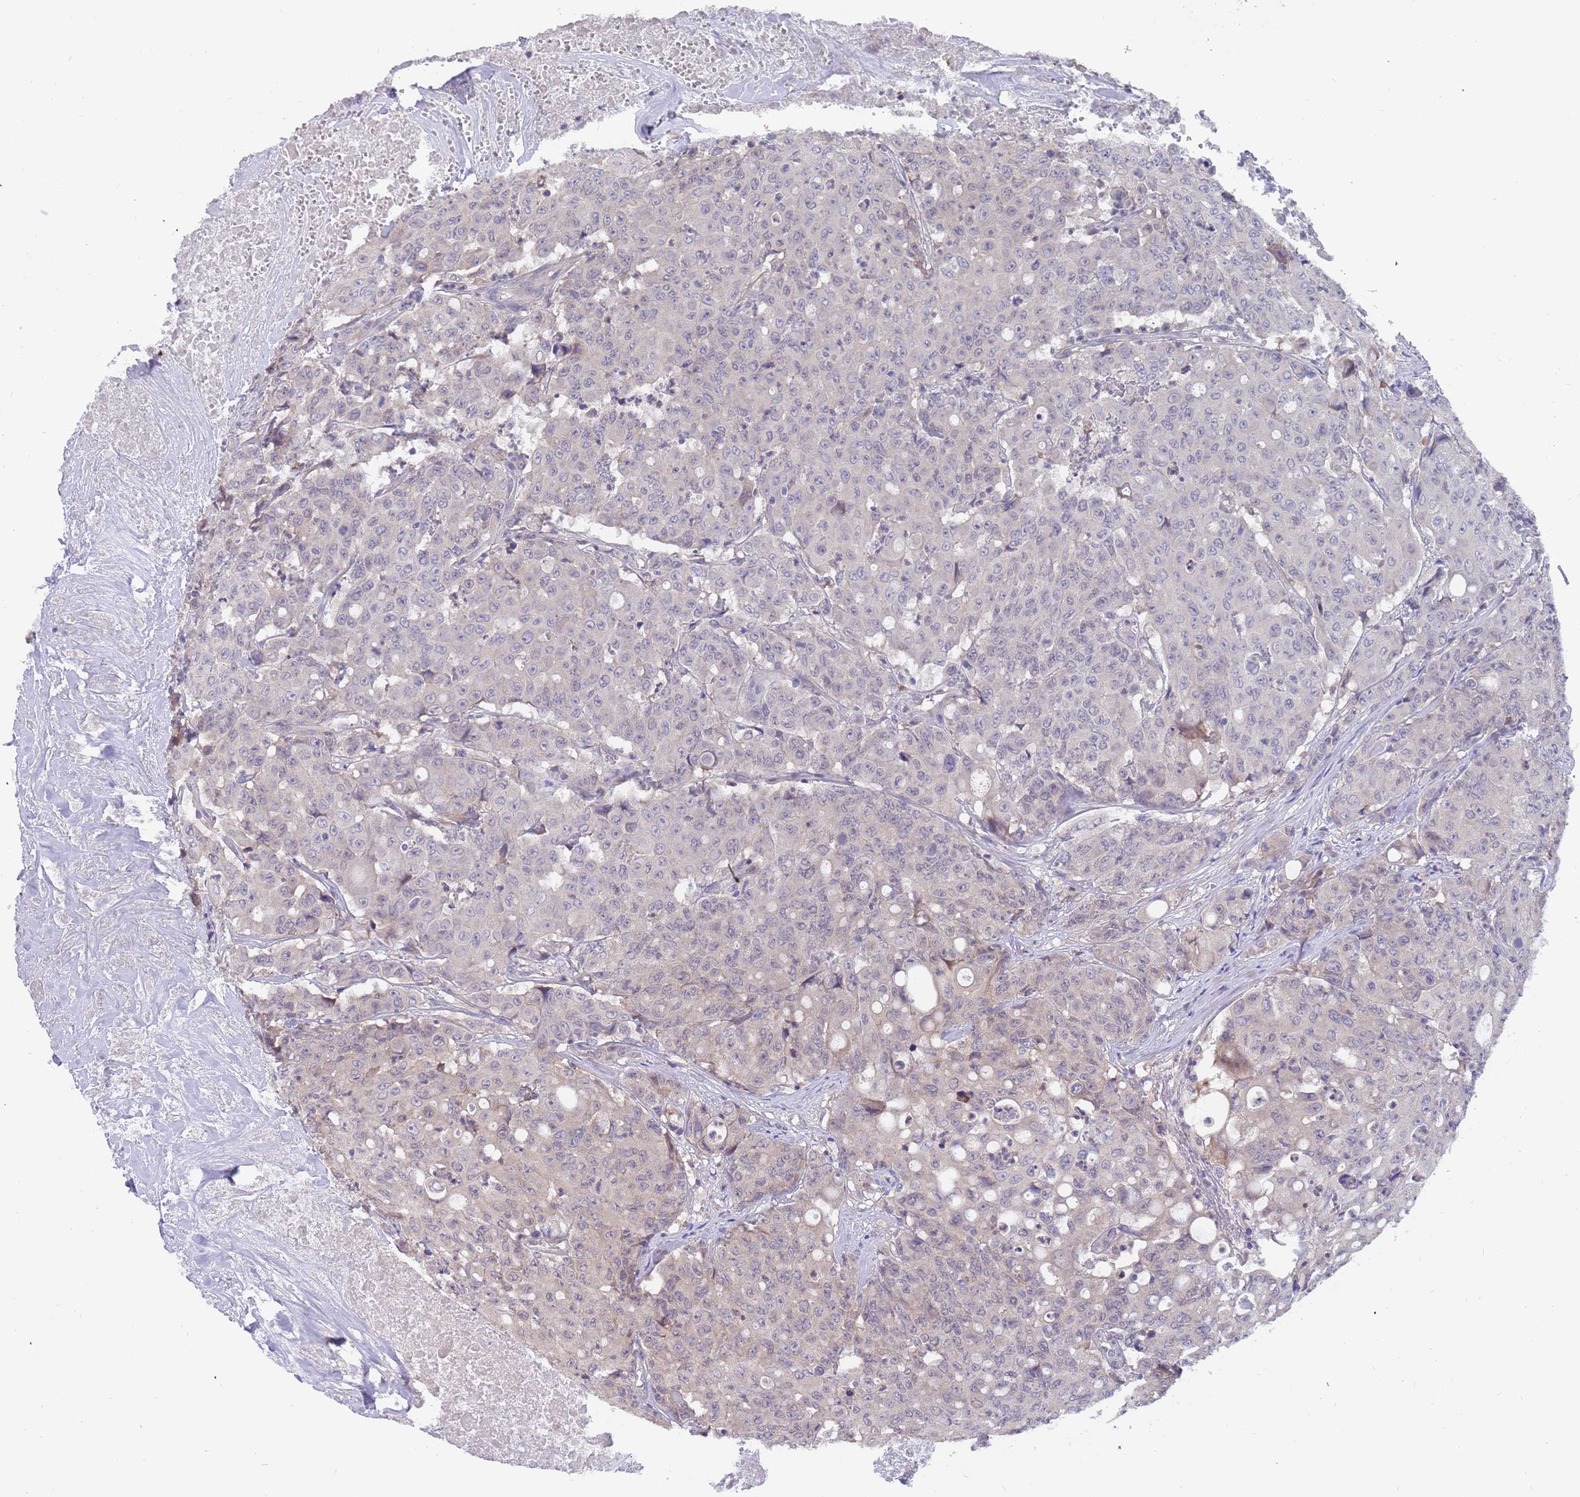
{"staining": {"intensity": "negative", "quantity": "none", "location": "none"}, "tissue": "colorectal cancer", "cell_type": "Tumor cells", "image_type": "cancer", "snomed": [{"axis": "morphology", "description": "Adenocarcinoma, NOS"}, {"axis": "topography", "description": "Colon"}], "caption": "Histopathology image shows no protein positivity in tumor cells of colorectal cancer tissue.", "gene": "ZNF746", "patient": {"sex": "male", "age": 51}}